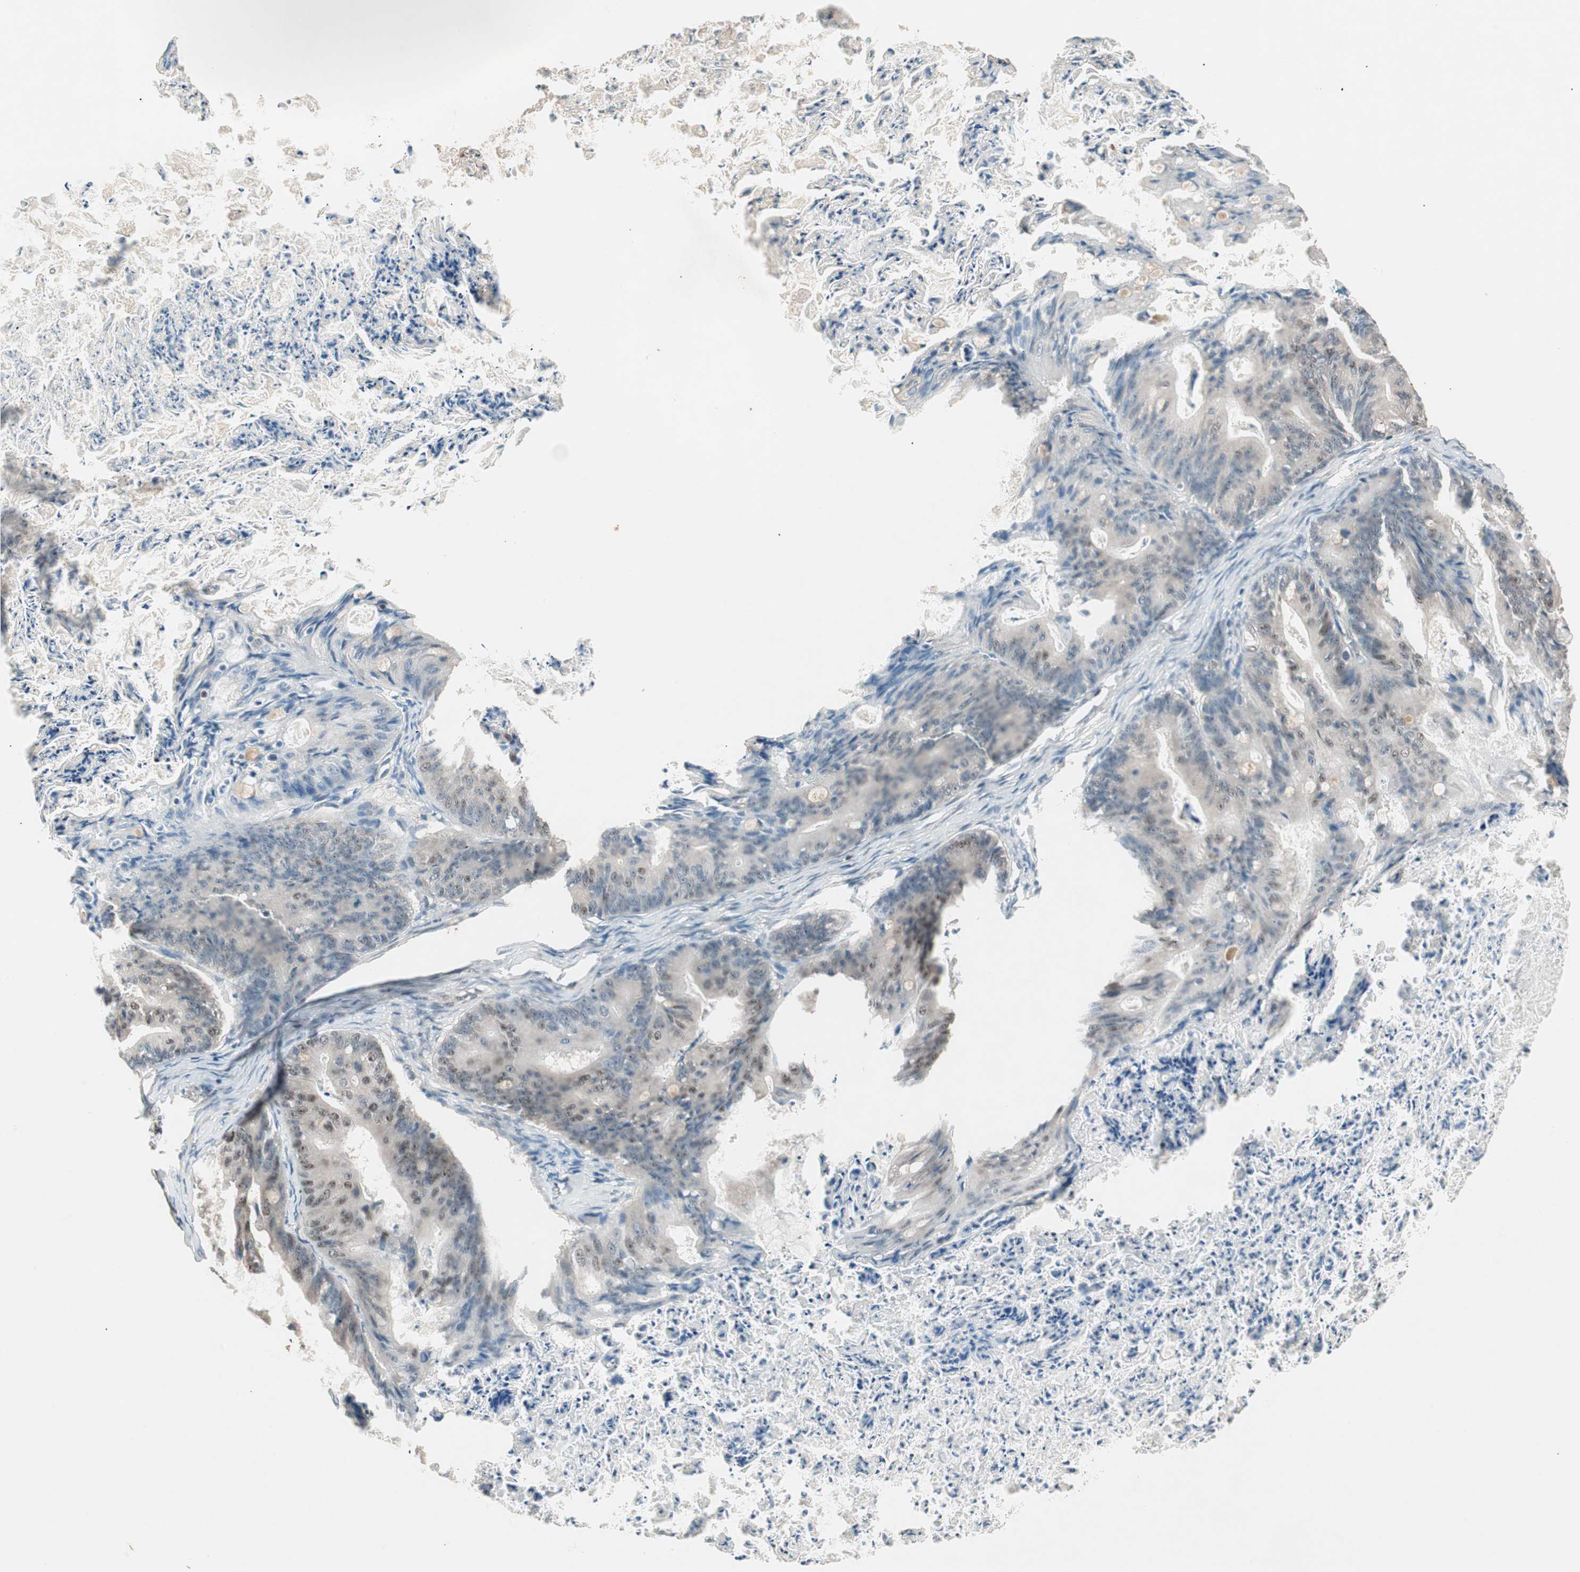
{"staining": {"intensity": "weak", "quantity": "25%-75%", "location": "nuclear"}, "tissue": "ovarian cancer", "cell_type": "Tumor cells", "image_type": "cancer", "snomed": [{"axis": "morphology", "description": "Cystadenocarcinoma, mucinous, NOS"}, {"axis": "topography", "description": "Ovary"}], "caption": "IHC of human ovarian cancer (mucinous cystadenocarcinoma) demonstrates low levels of weak nuclear positivity in about 25%-75% of tumor cells.", "gene": "NFRKB", "patient": {"sex": "female", "age": 36}}